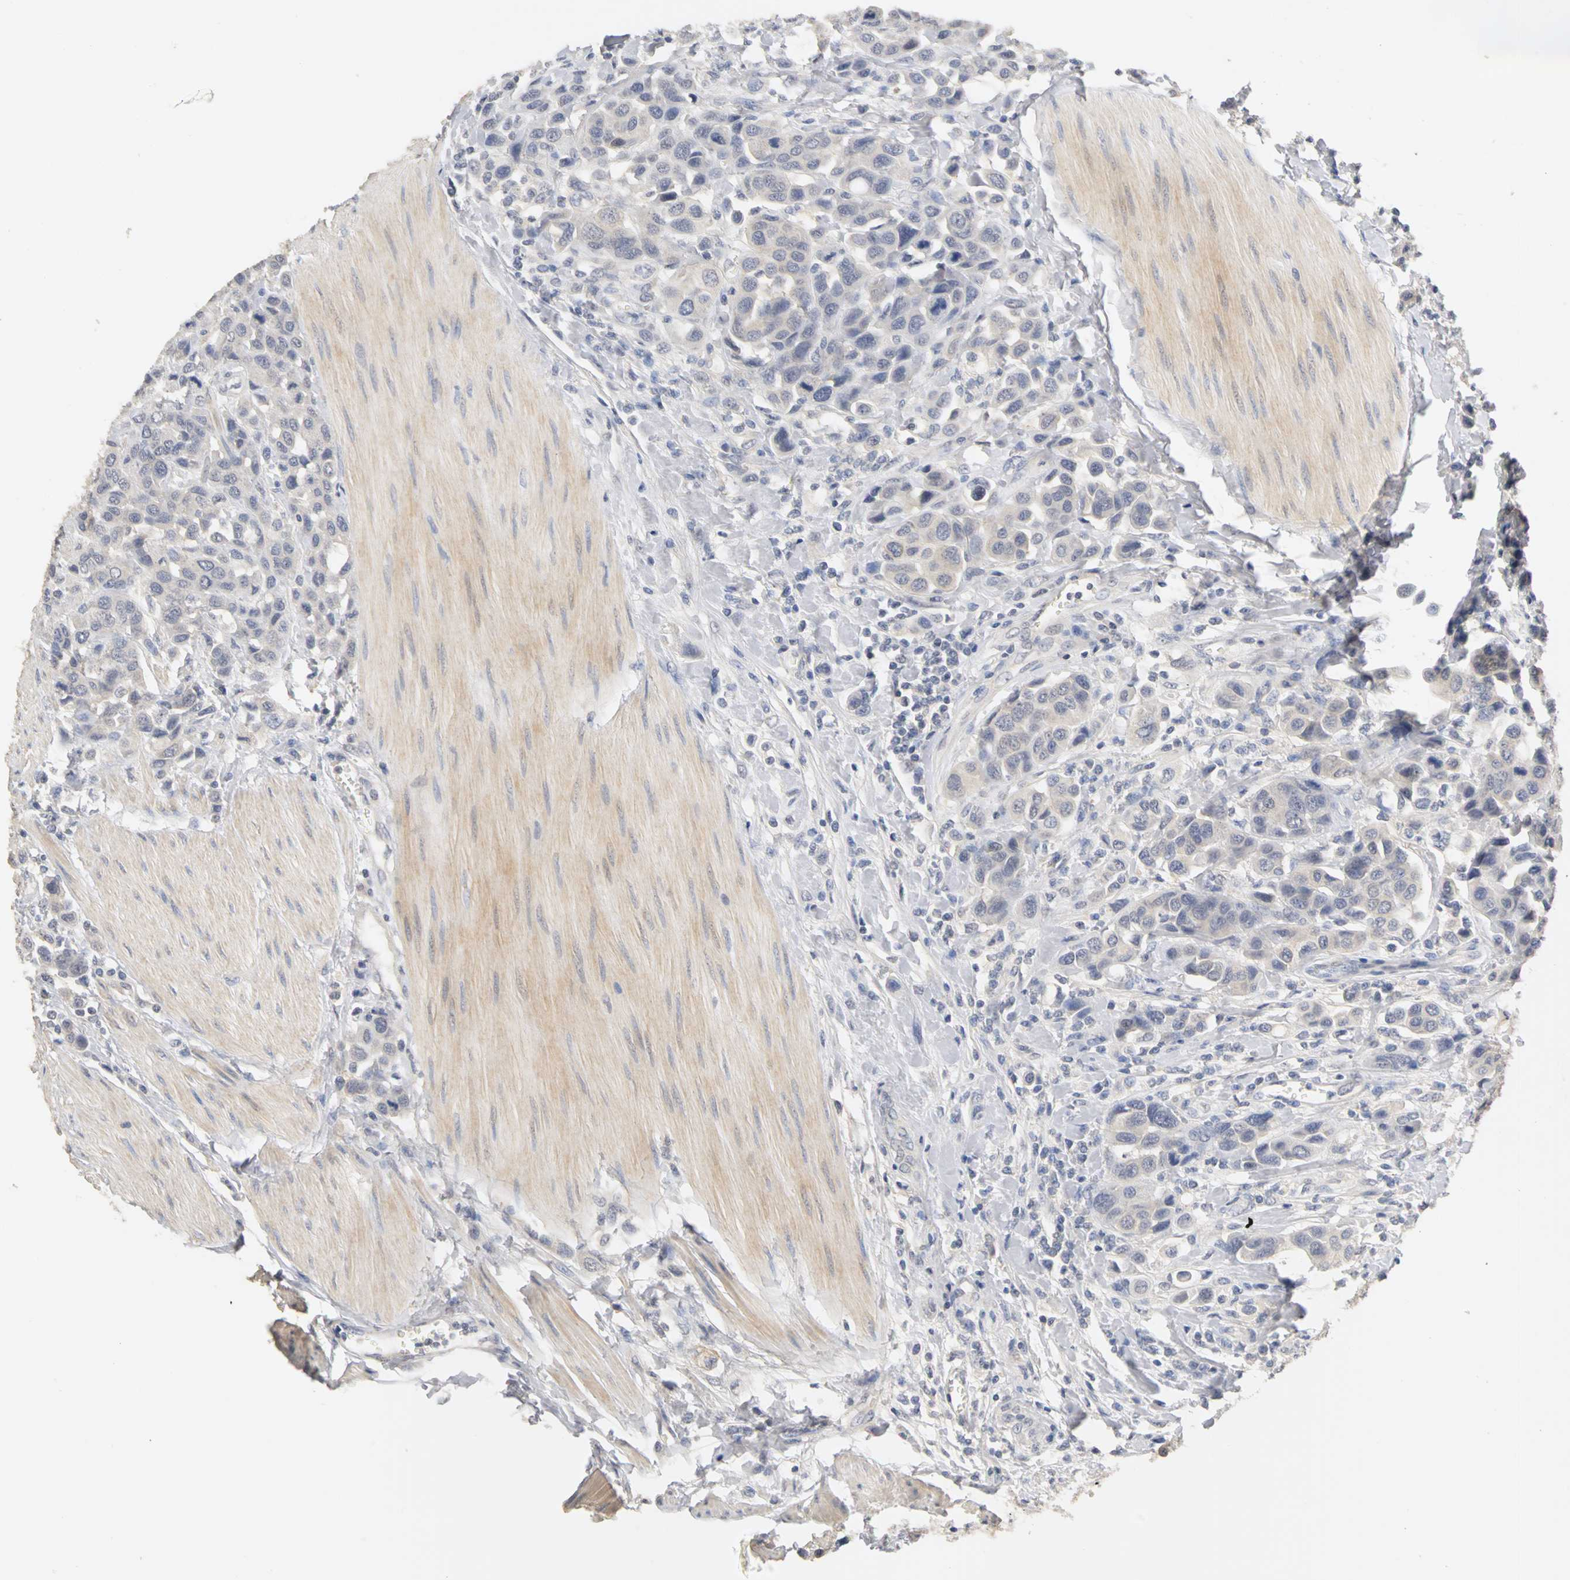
{"staining": {"intensity": "negative", "quantity": "none", "location": "none"}, "tissue": "urothelial cancer", "cell_type": "Tumor cells", "image_type": "cancer", "snomed": [{"axis": "morphology", "description": "Urothelial carcinoma, High grade"}, {"axis": "topography", "description": "Urinary bladder"}], "caption": "Tumor cells show no significant protein expression in urothelial cancer.", "gene": "PGR", "patient": {"sex": "male", "age": 50}}